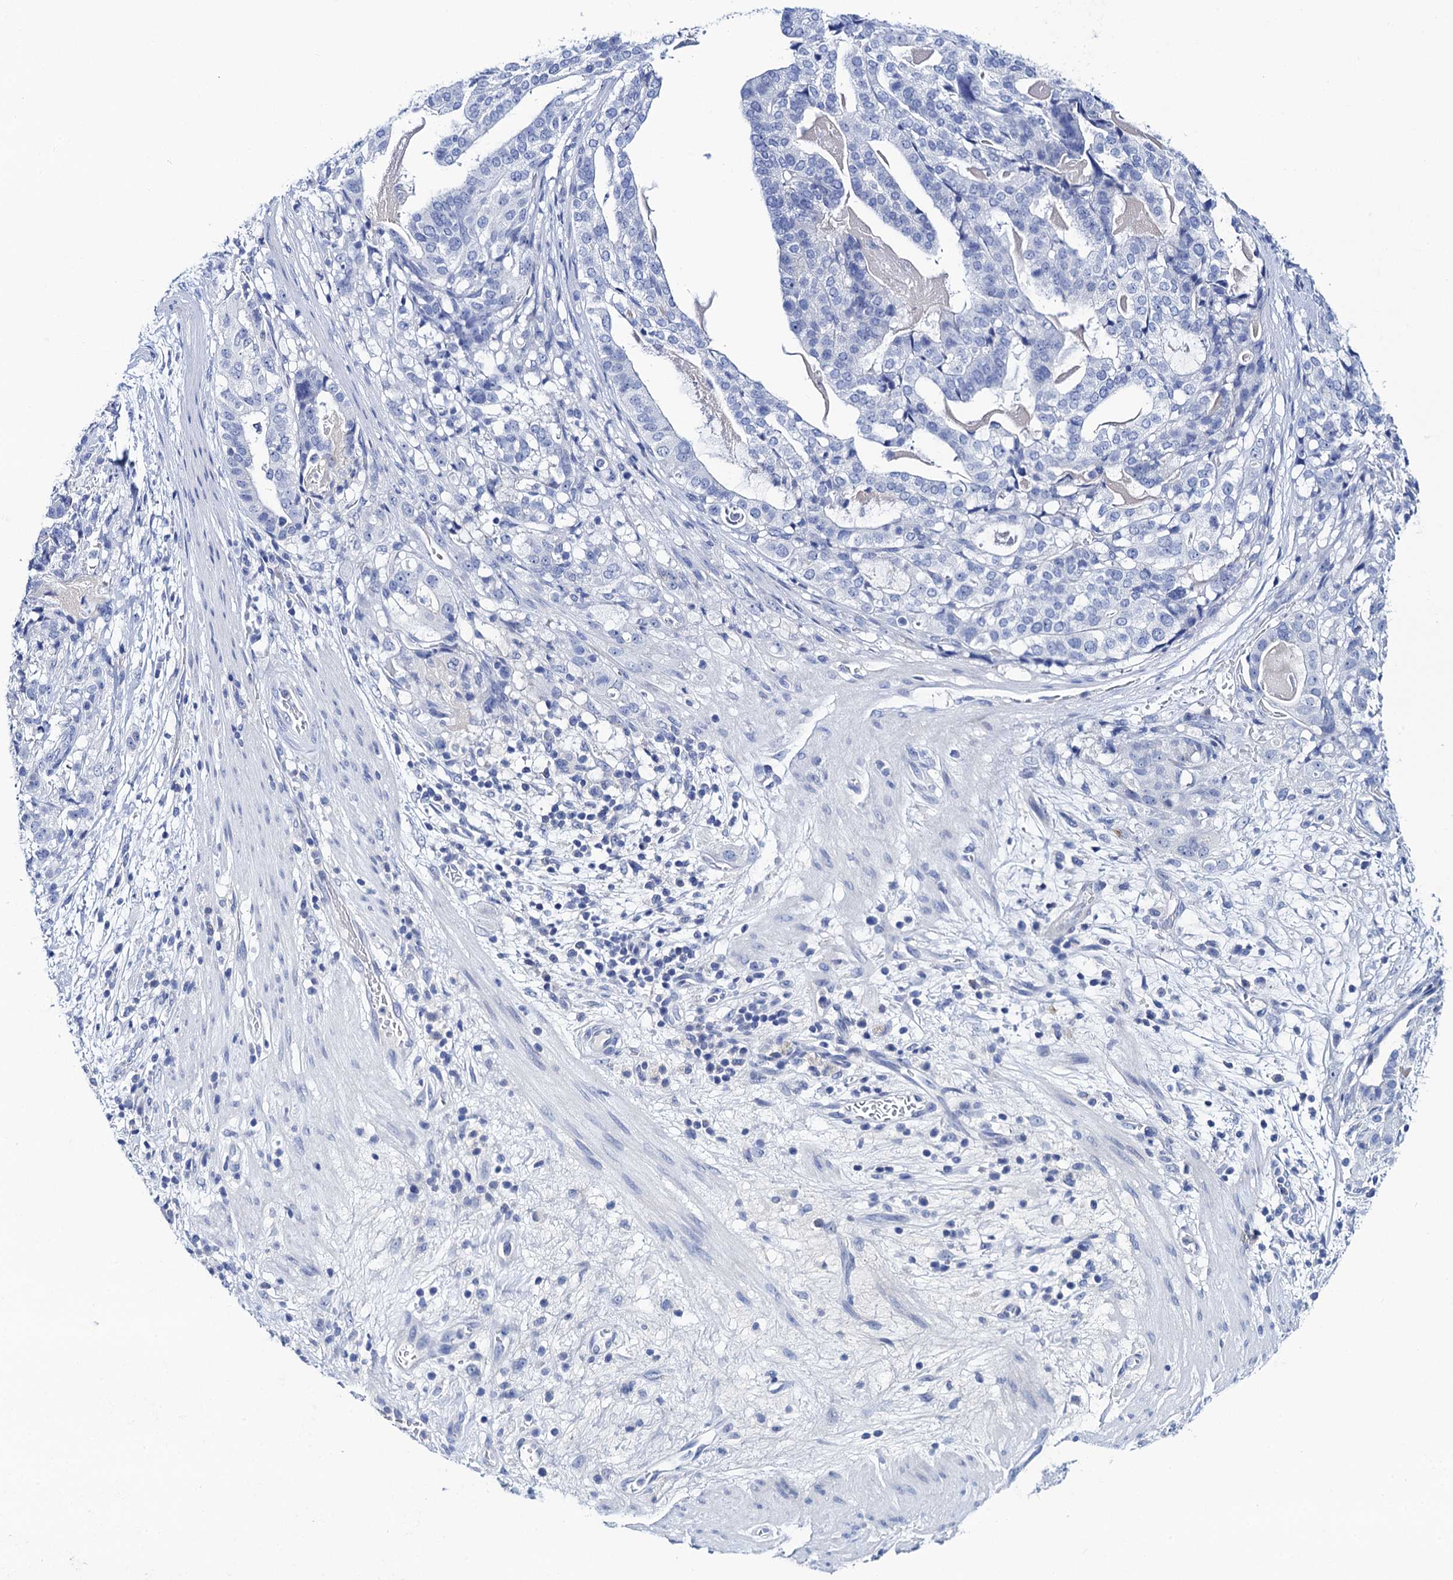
{"staining": {"intensity": "negative", "quantity": "none", "location": "none"}, "tissue": "stomach cancer", "cell_type": "Tumor cells", "image_type": "cancer", "snomed": [{"axis": "morphology", "description": "Adenocarcinoma, NOS"}, {"axis": "topography", "description": "Stomach"}], "caption": "Stomach cancer was stained to show a protein in brown. There is no significant positivity in tumor cells.", "gene": "LYPD3", "patient": {"sex": "male", "age": 48}}